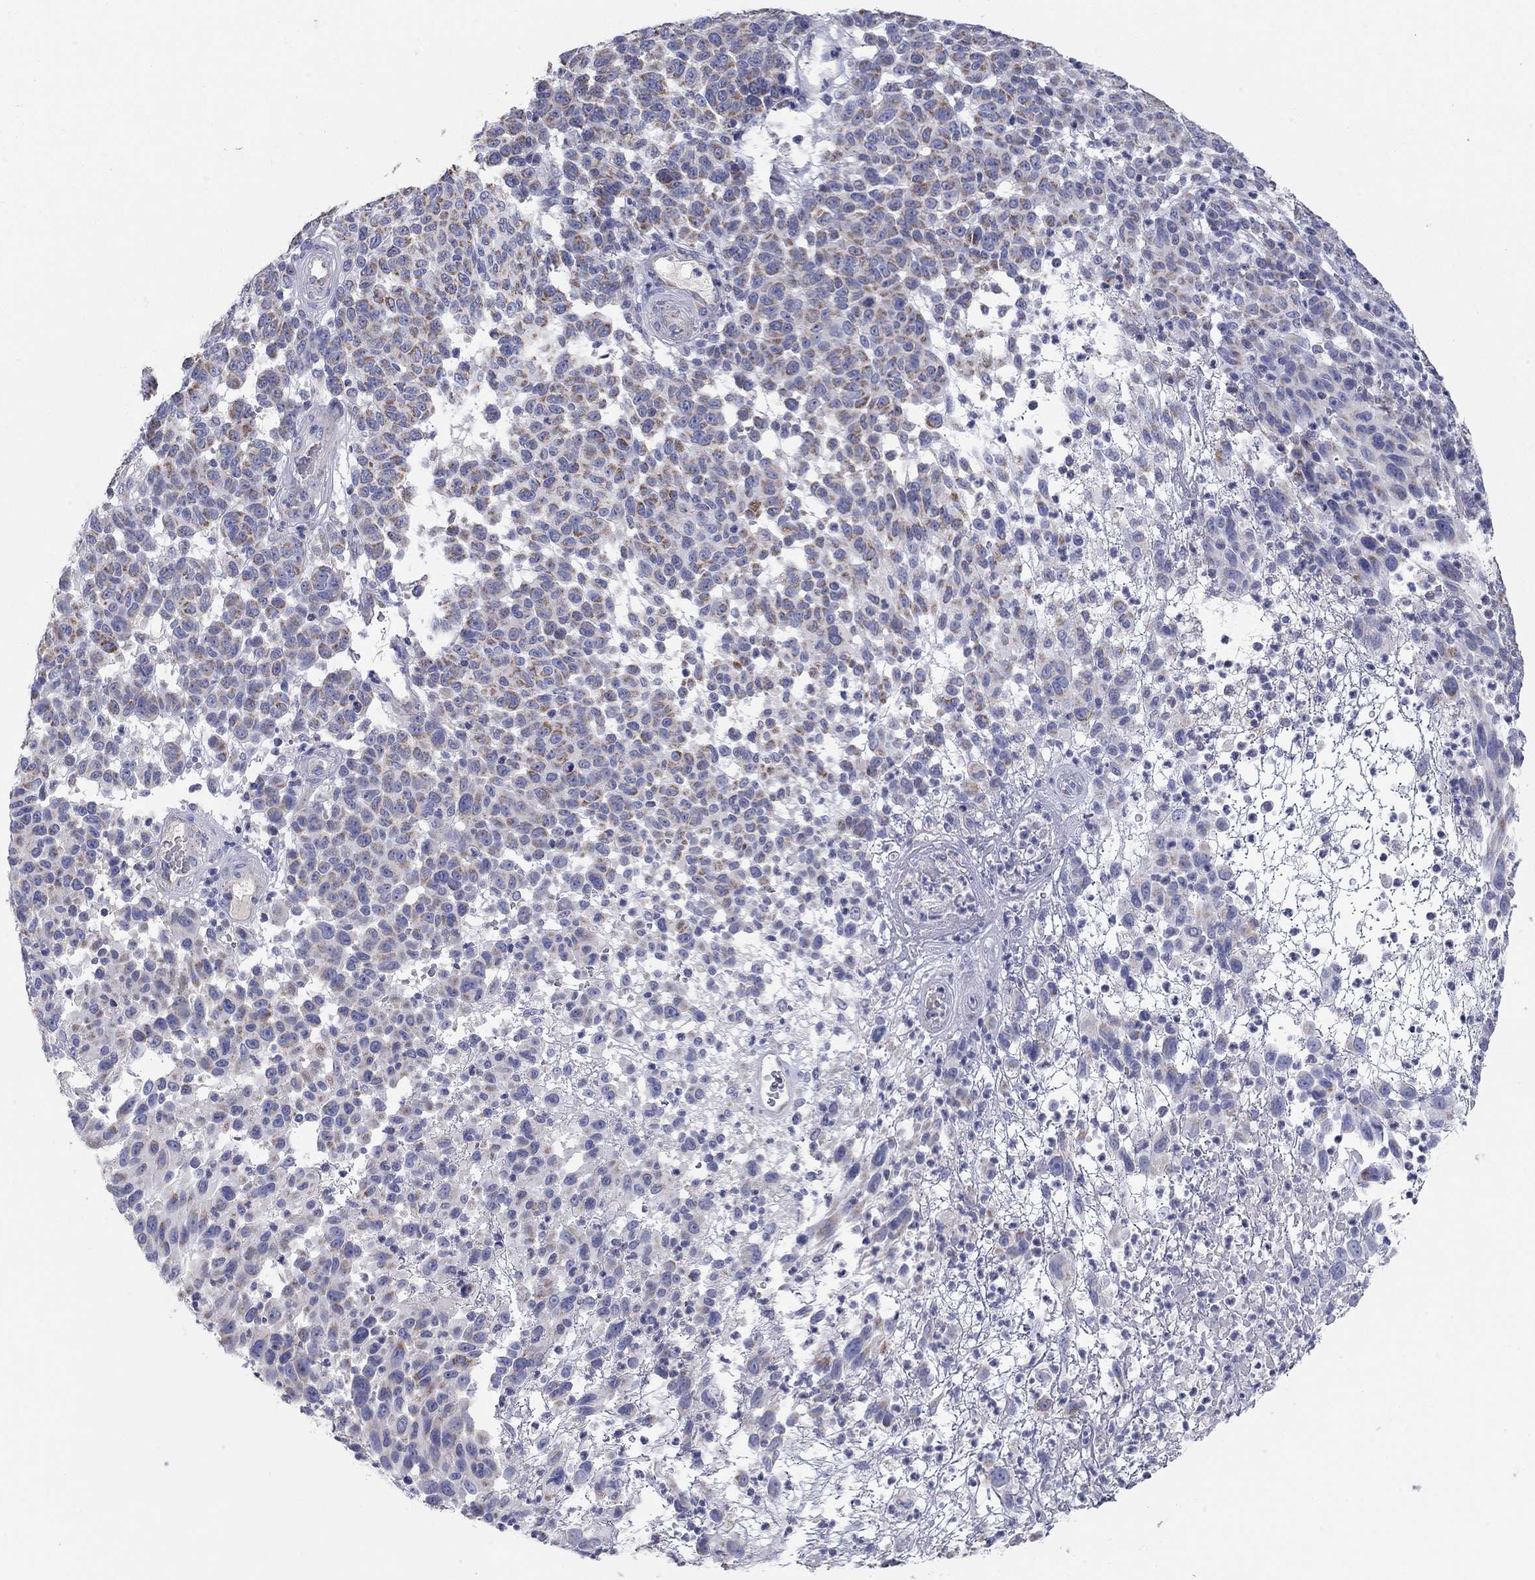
{"staining": {"intensity": "moderate", "quantity": "25%-75%", "location": "cytoplasmic/membranous"}, "tissue": "melanoma", "cell_type": "Tumor cells", "image_type": "cancer", "snomed": [{"axis": "morphology", "description": "Malignant melanoma, NOS"}, {"axis": "topography", "description": "Skin"}], "caption": "Immunohistochemical staining of human malignant melanoma exhibits medium levels of moderate cytoplasmic/membranous expression in approximately 25%-75% of tumor cells.", "gene": "RCAN1", "patient": {"sex": "male", "age": 59}}